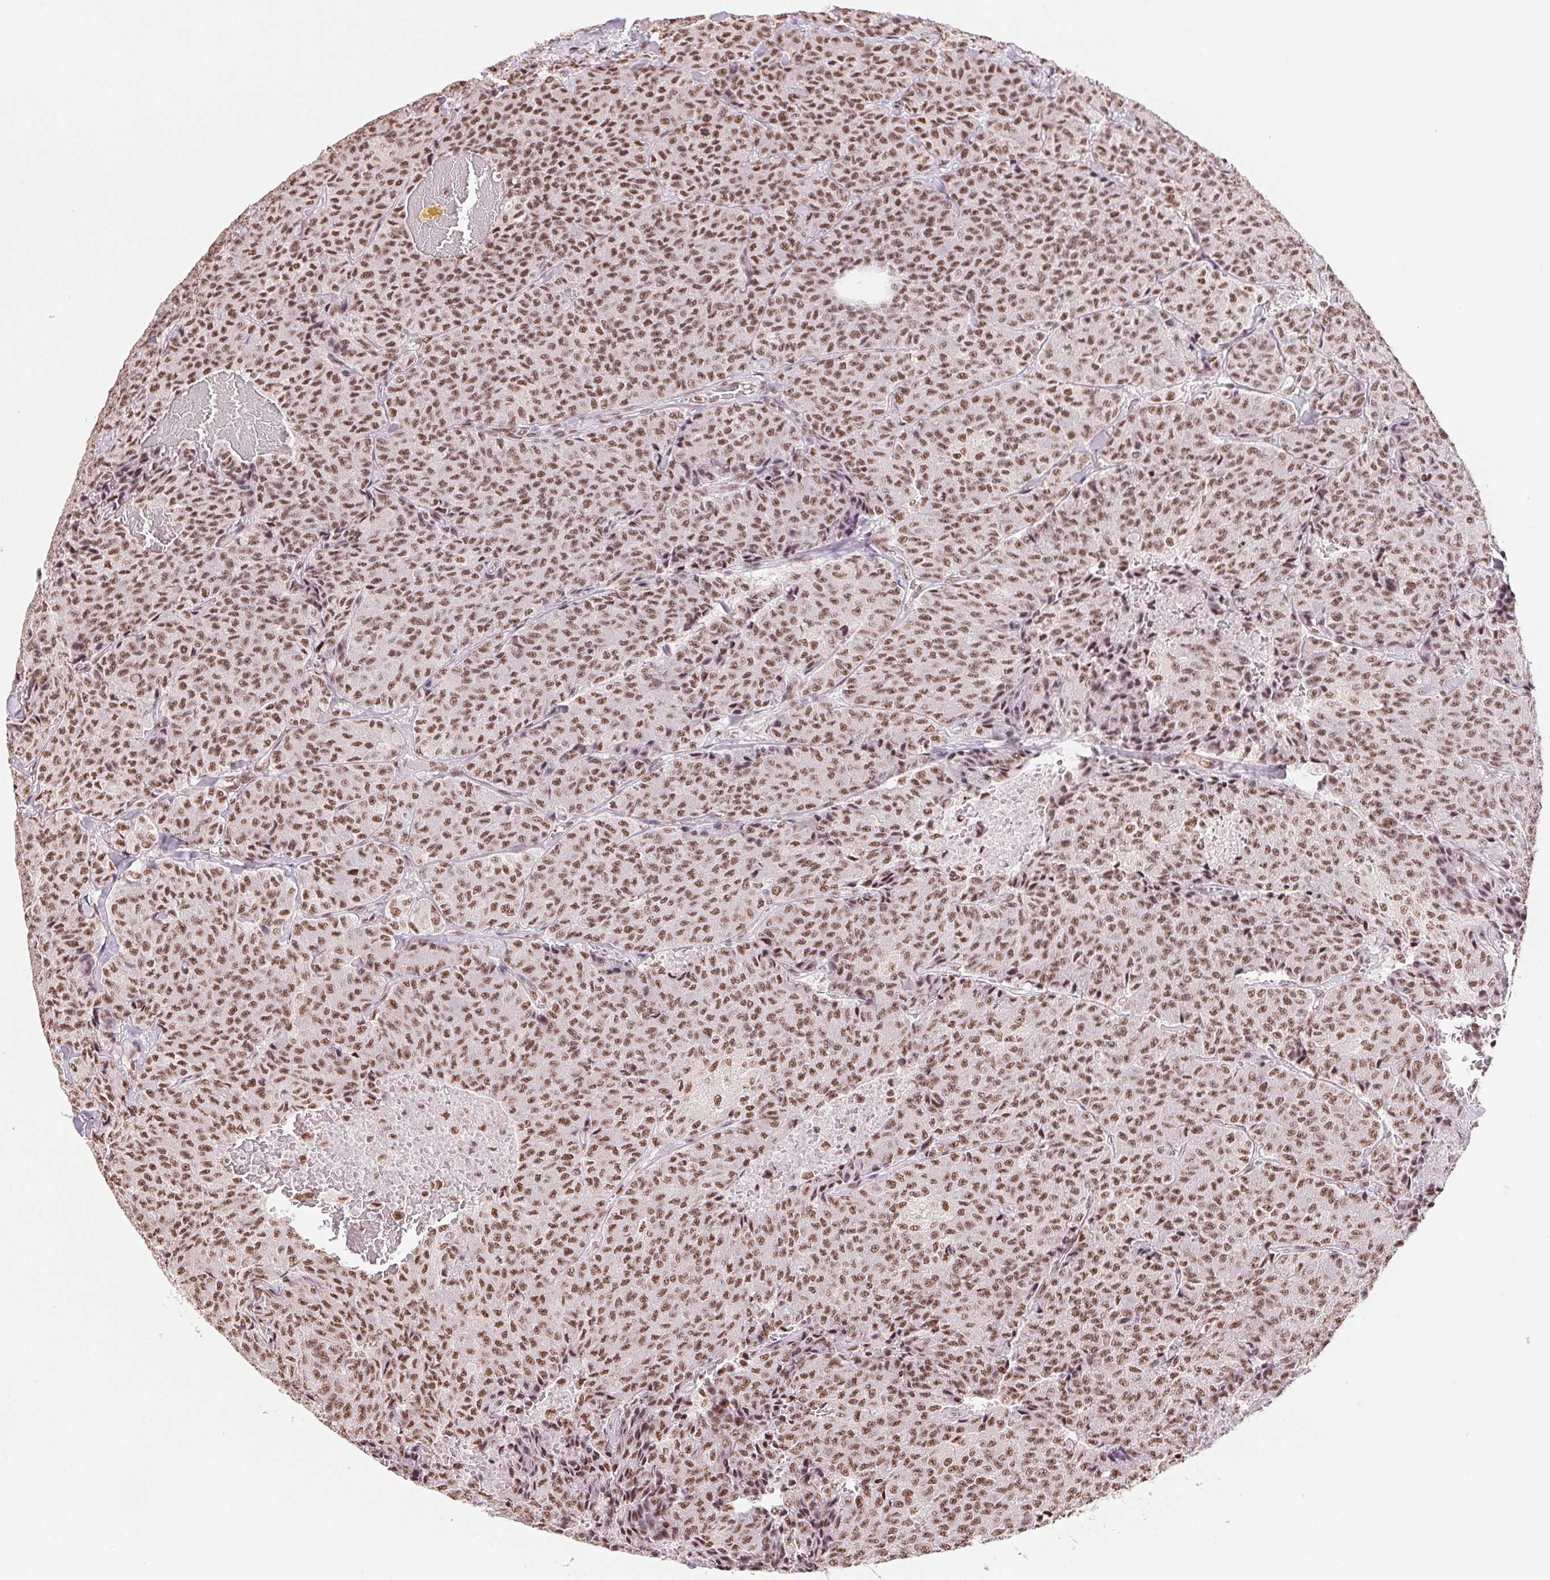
{"staining": {"intensity": "moderate", "quantity": ">75%", "location": "nuclear"}, "tissue": "carcinoid", "cell_type": "Tumor cells", "image_type": "cancer", "snomed": [{"axis": "morphology", "description": "Carcinoid, malignant, NOS"}, {"axis": "topography", "description": "Lung"}], "caption": "Immunohistochemistry (DAB) staining of human malignant carcinoid displays moderate nuclear protein staining in approximately >75% of tumor cells.", "gene": "IK", "patient": {"sex": "male", "age": 71}}